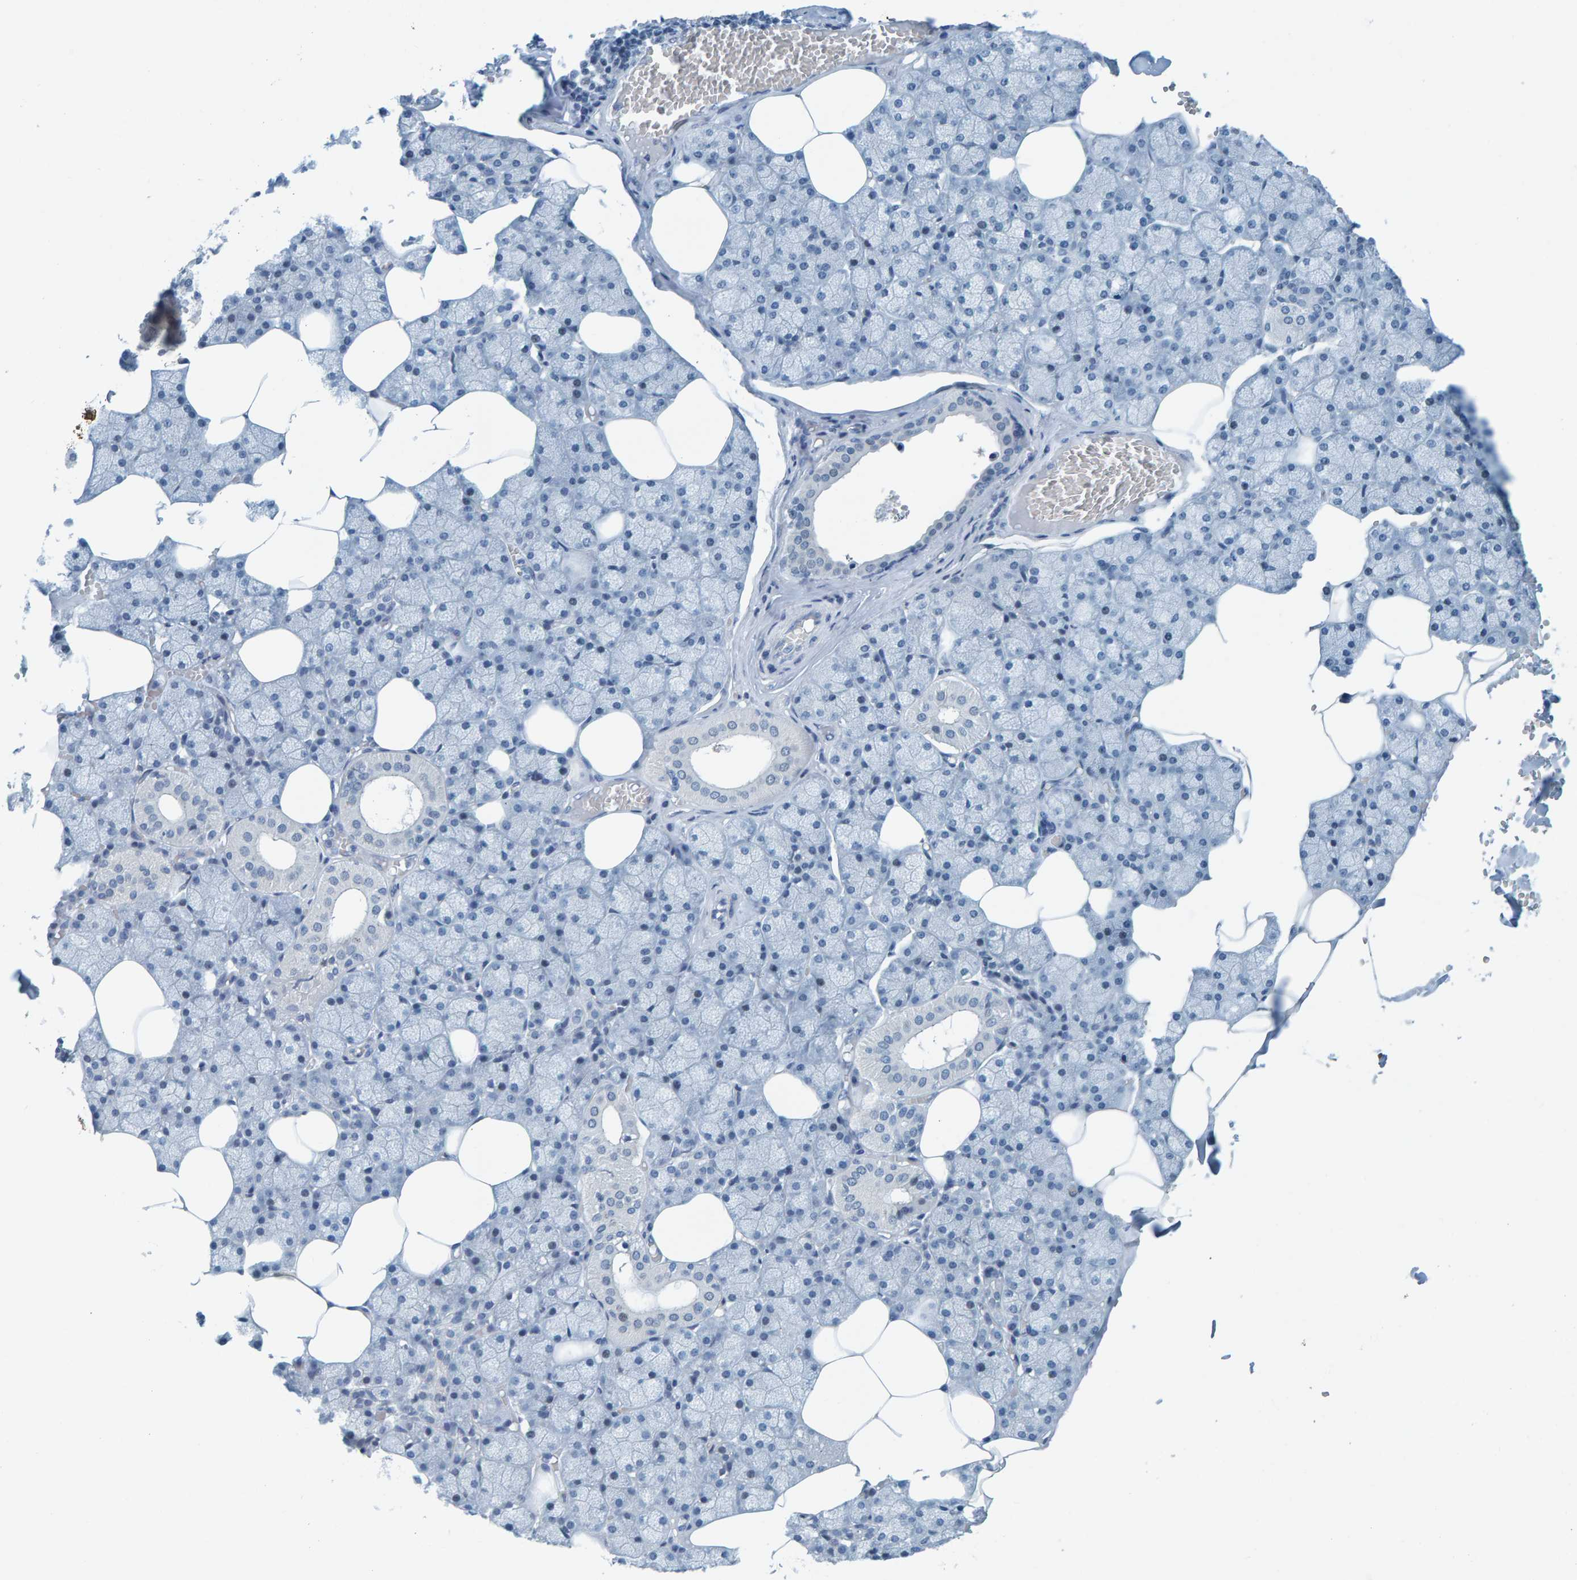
{"staining": {"intensity": "negative", "quantity": "none", "location": "none"}, "tissue": "salivary gland", "cell_type": "Glandular cells", "image_type": "normal", "snomed": [{"axis": "morphology", "description": "Normal tissue, NOS"}, {"axis": "topography", "description": "Salivary gland"}], "caption": "Immunohistochemical staining of benign salivary gland demonstrates no significant positivity in glandular cells.", "gene": "CNP", "patient": {"sex": "male", "age": 62}}